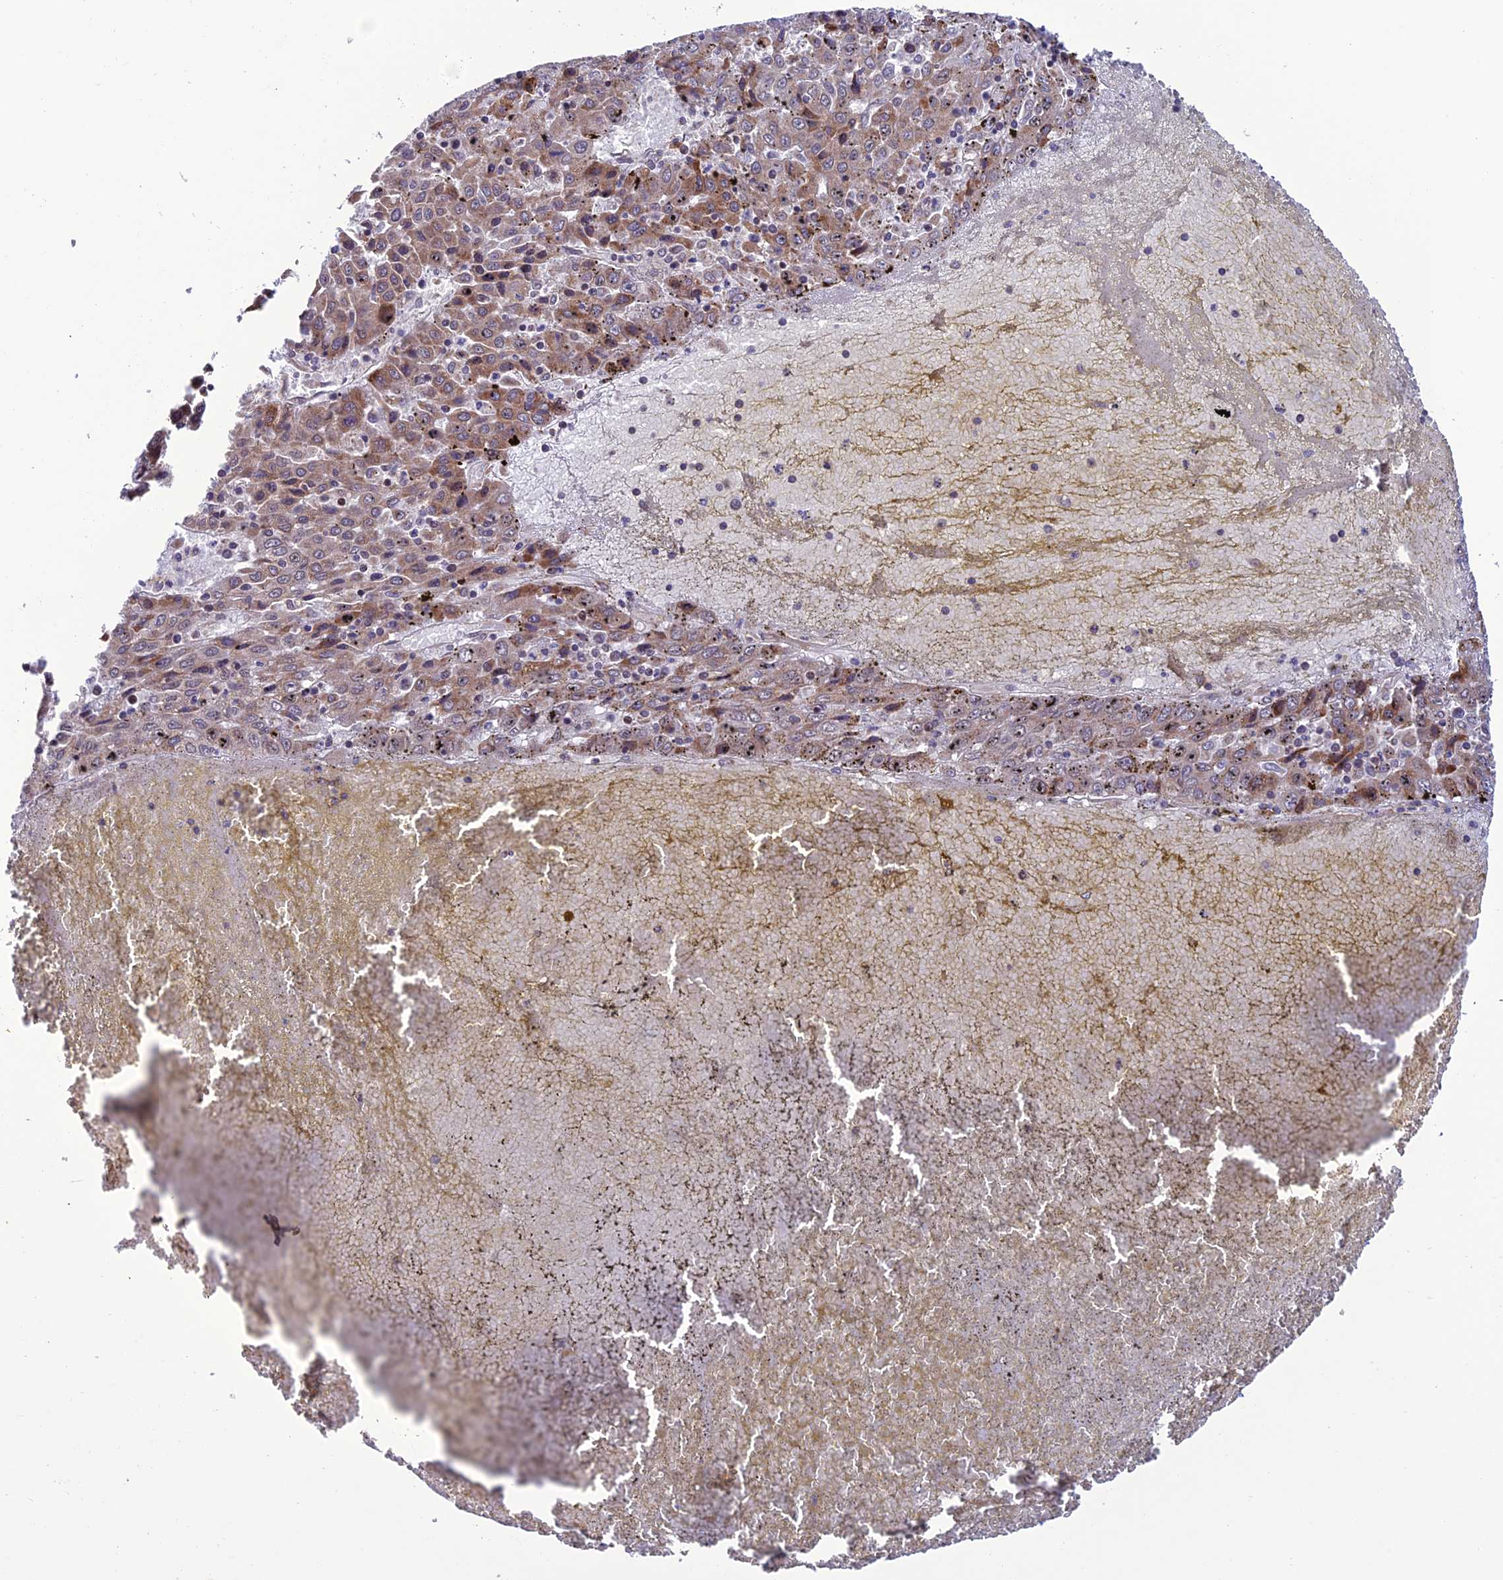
{"staining": {"intensity": "moderate", "quantity": "25%-75%", "location": "cytoplasmic/membranous"}, "tissue": "liver cancer", "cell_type": "Tumor cells", "image_type": "cancer", "snomed": [{"axis": "morphology", "description": "Carcinoma, Hepatocellular, NOS"}, {"axis": "topography", "description": "Liver"}], "caption": "Hepatocellular carcinoma (liver) stained for a protein shows moderate cytoplasmic/membranous positivity in tumor cells.", "gene": "TNIP3", "patient": {"sex": "female", "age": 53}}